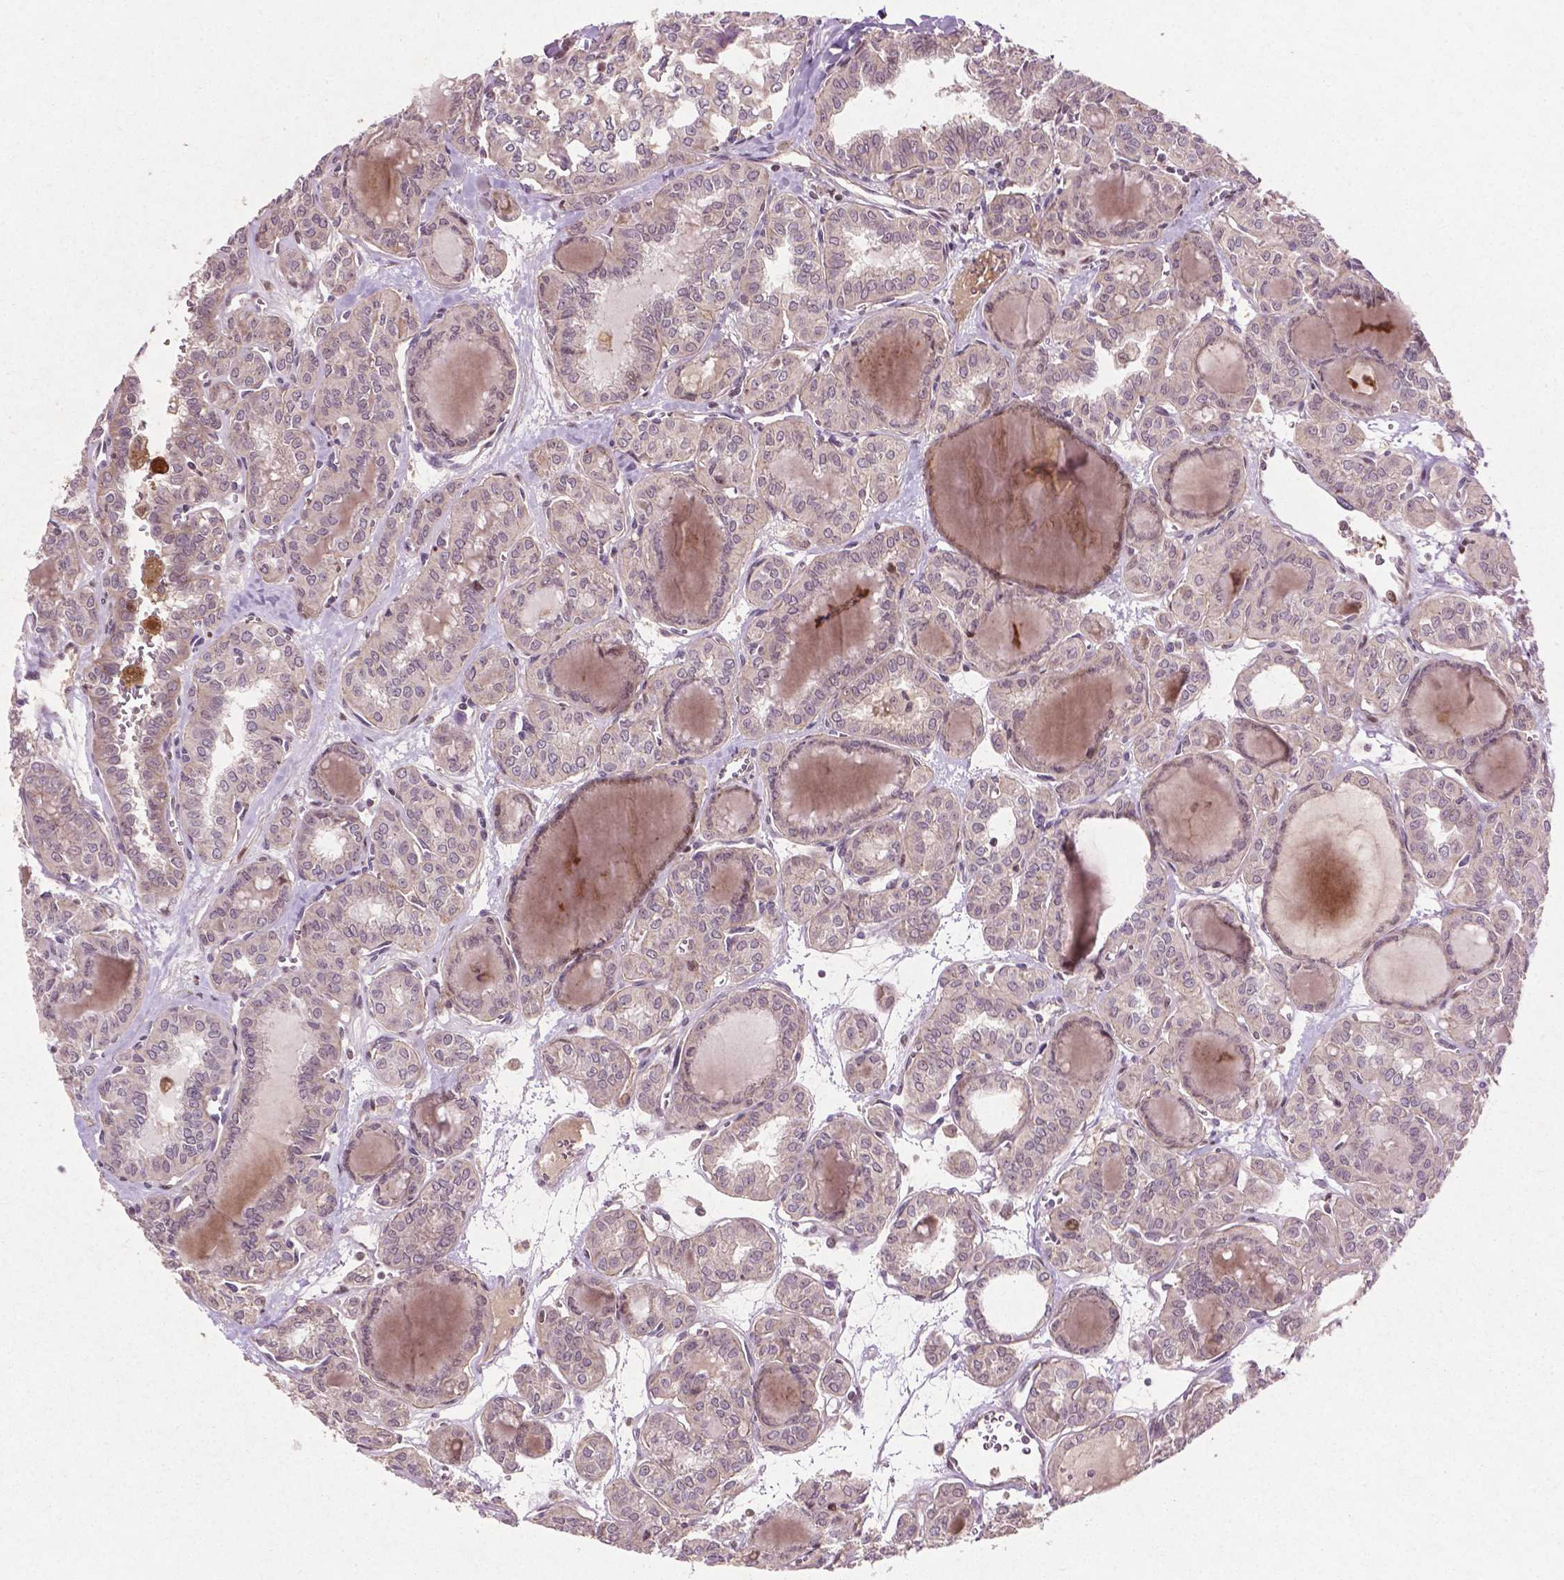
{"staining": {"intensity": "weak", "quantity": "<25%", "location": "cytoplasmic/membranous"}, "tissue": "thyroid cancer", "cell_type": "Tumor cells", "image_type": "cancer", "snomed": [{"axis": "morphology", "description": "Papillary adenocarcinoma, NOS"}, {"axis": "topography", "description": "Thyroid gland"}], "caption": "A high-resolution image shows immunohistochemistry staining of papillary adenocarcinoma (thyroid), which reveals no significant staining in tumor cells.", "gene": "B3GALNT2", "patient": {"sex": "female", "age": 41}}